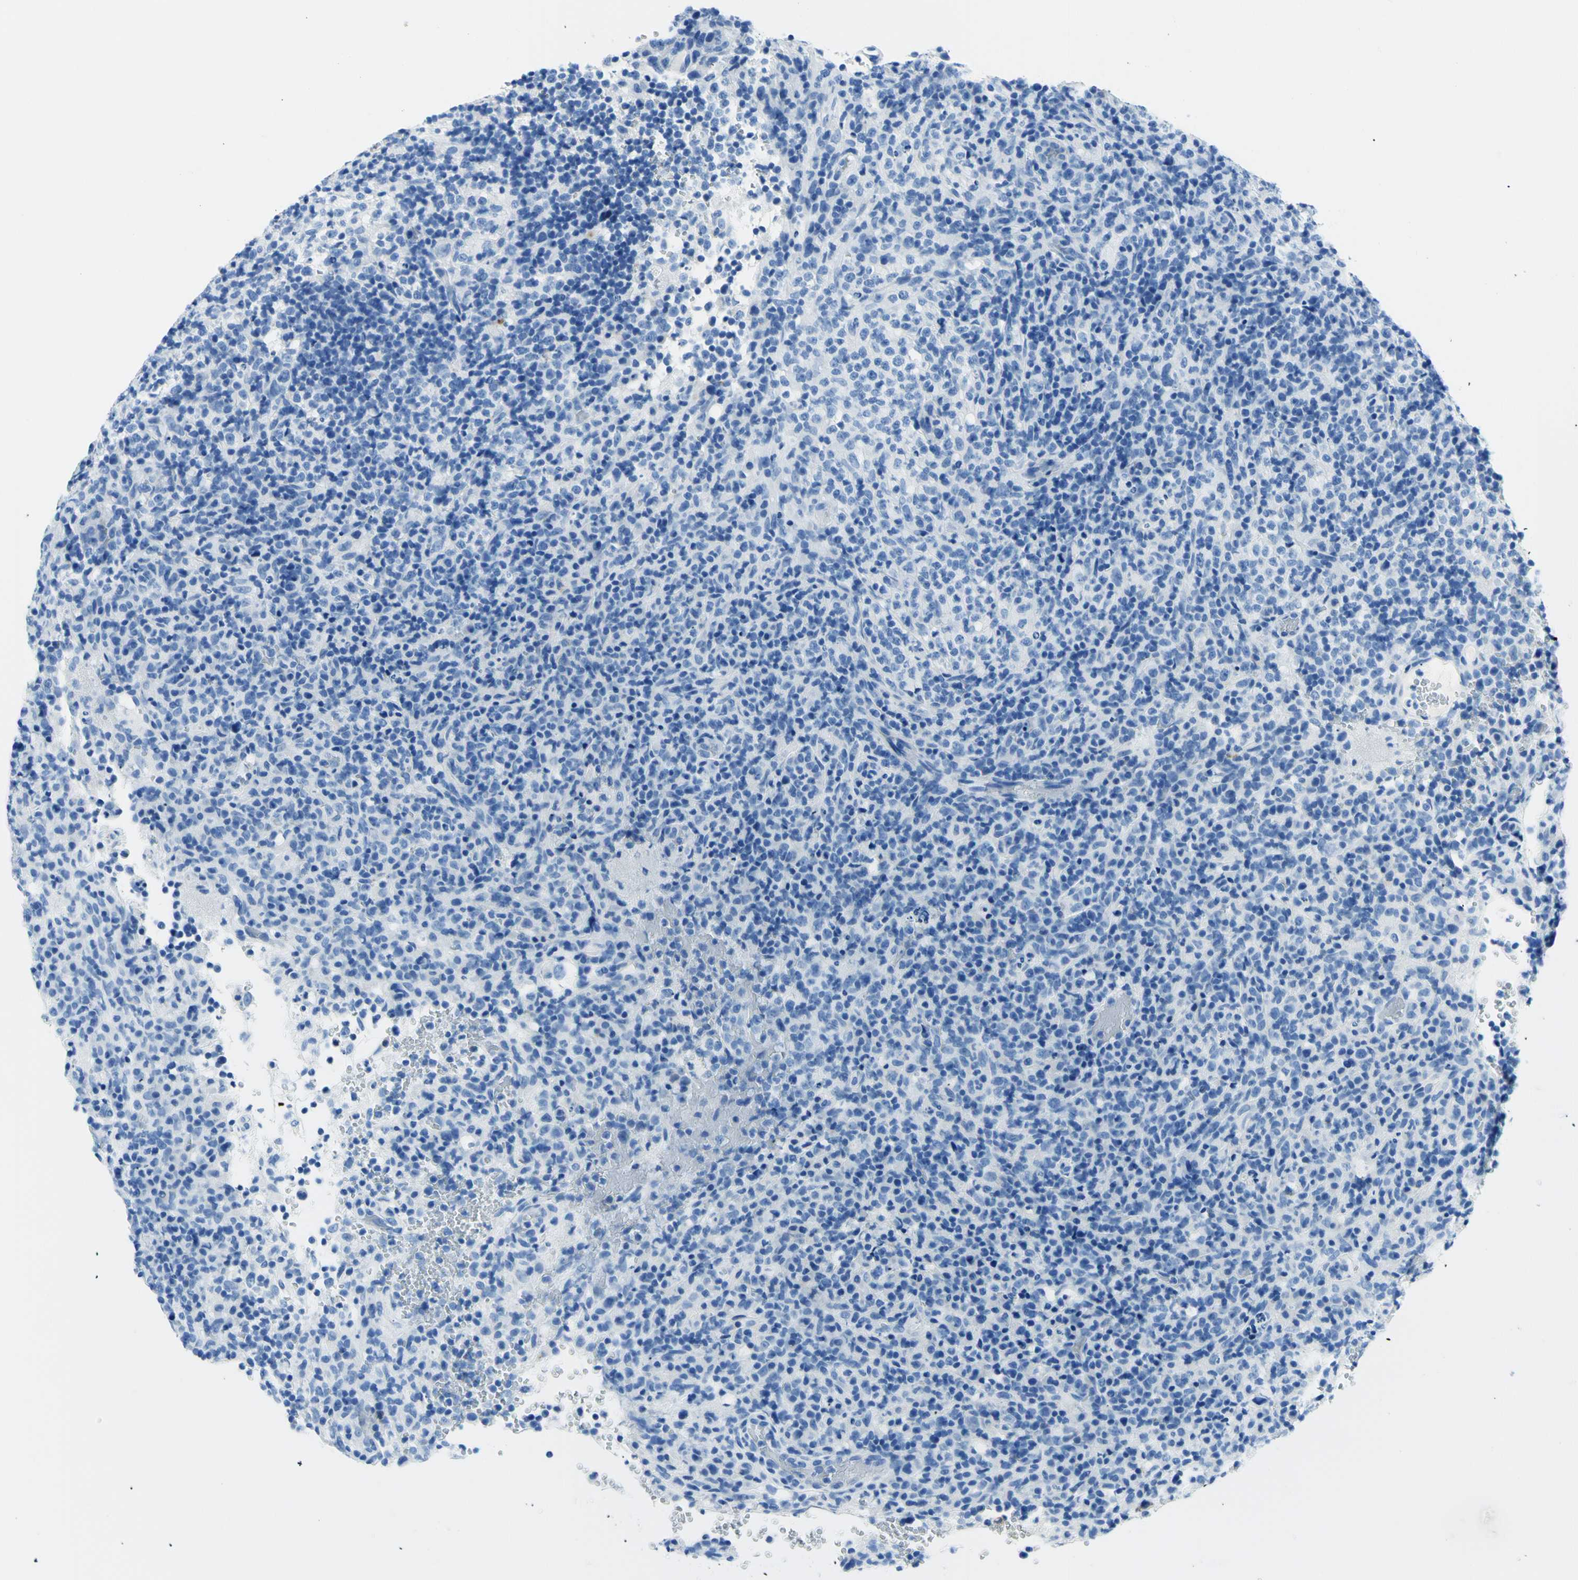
{"staining": {"intensity": "negative", "quantity": "none", "location": "none"}, "tissue": "lymphoma", "cell_type": "Tumor cells", "image_type": "cancer", "snomed": [{"axis": "morphology", "description": "Malignant lymphoma, non-Hodgkin's type, High grade"}, {"axis": "topography", "description": "Lymph node"}], "caption": "IHC histopathology image of neoplastic tissue: lymphoma stained with DAB displays no significant protein positivity in tumor cells. (DAB immunohistochemistry (IHC) with hematoxylin counter stain).", "gene": "MYH2", "patient": {"sex": "female", "age": 76}}